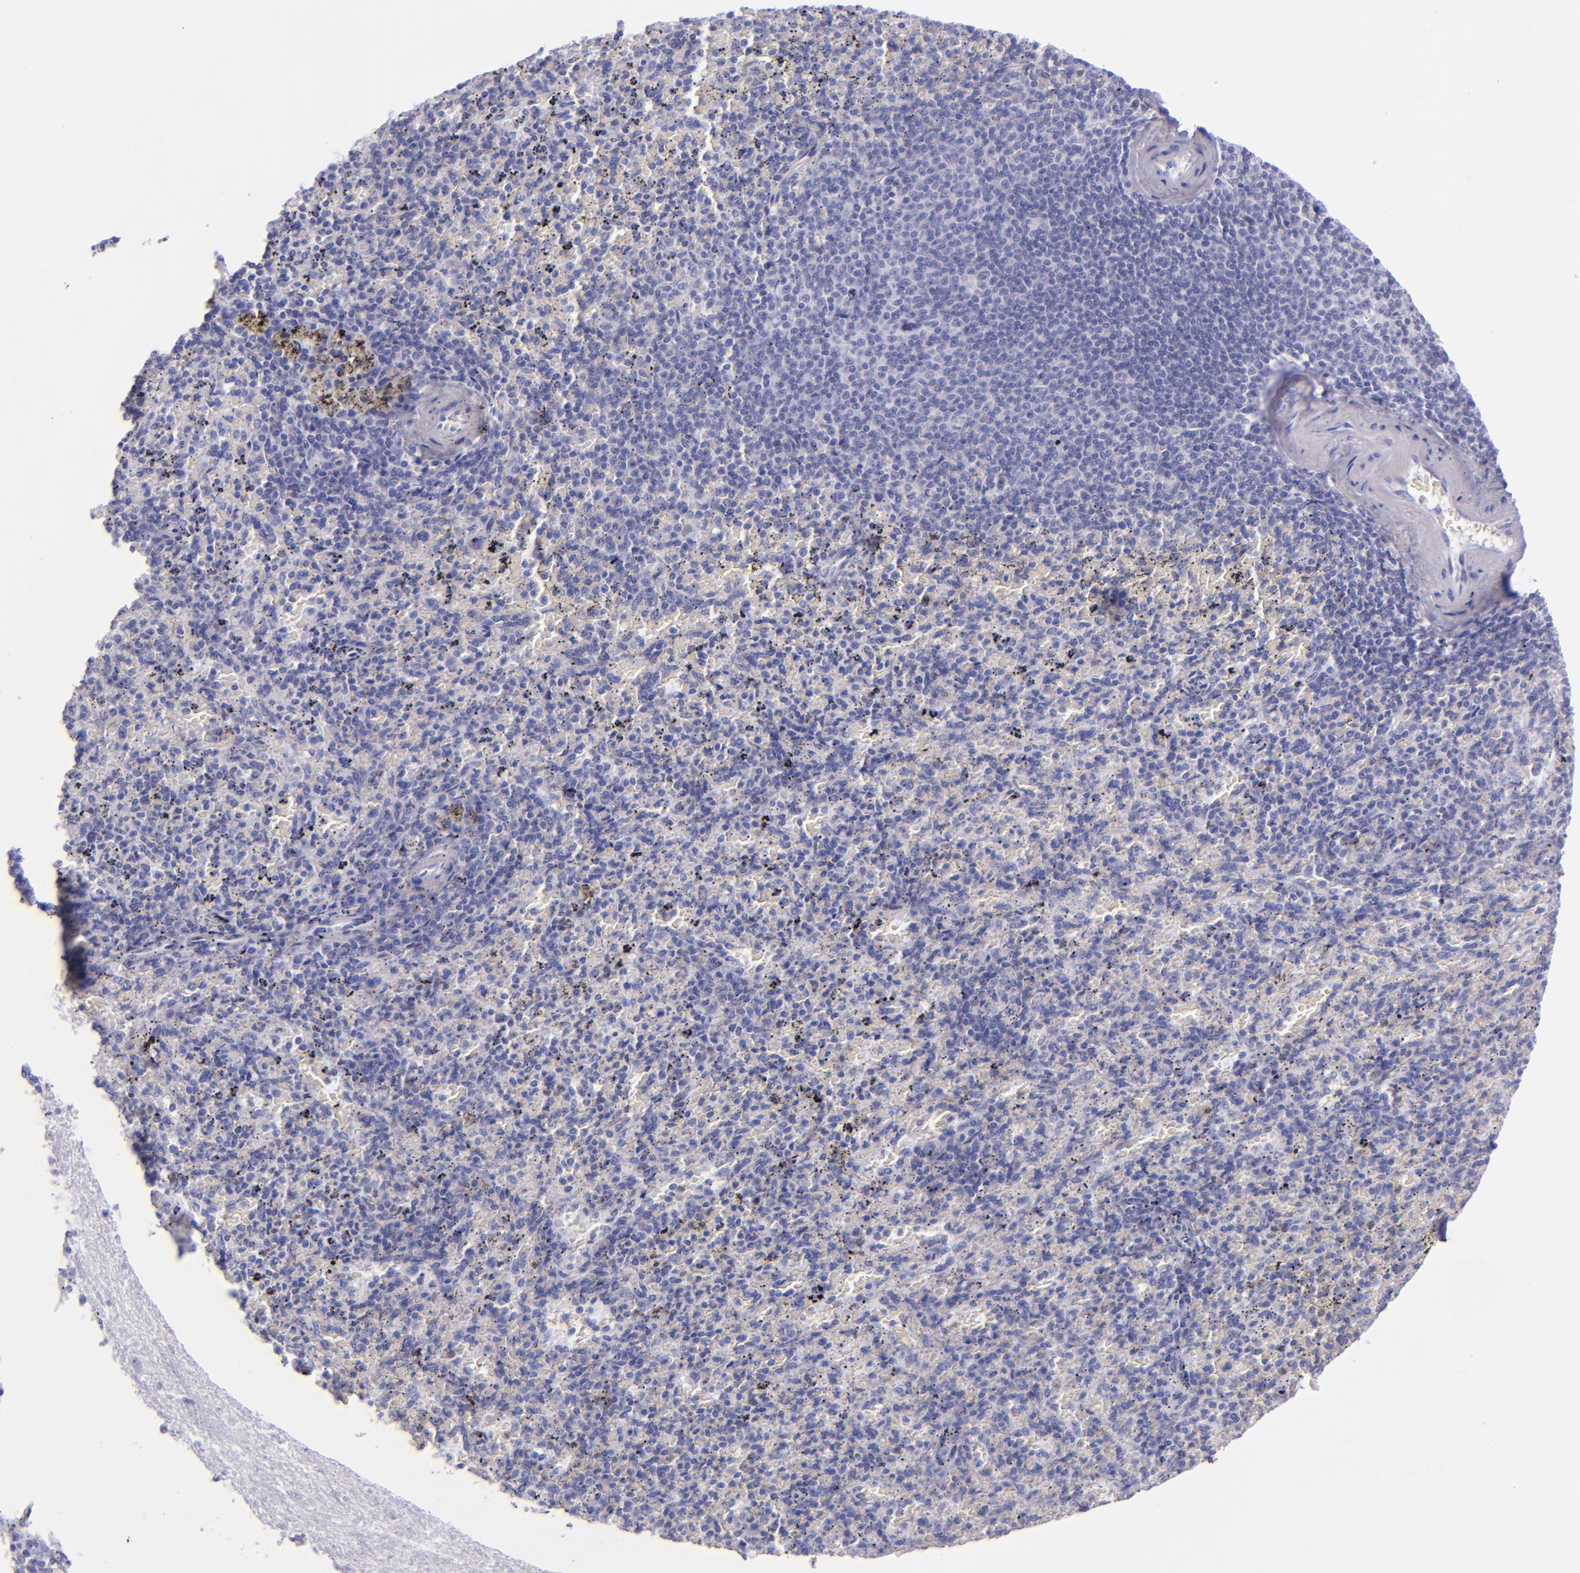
{"staining": {"intensity": "negative", "quantity": "none", "location": "none"}, "tissue": "spleen", "cell_type": "Cells in red pulp", "image_type": "normal", "snomed": [{"axis": "morphology", "description": "Normal tissue, NOS"}, {"axis": "topography", "description": "Spleen"}], "caption": "Immunohistochemistry image of benign spleen: human spleen stained with DAB (3,3'-diaminobenzidine) displays no significant protein staining in cells in red pulp.", "gene": "SFTPA2", "patient": {"sex": "female", "age": 43}}